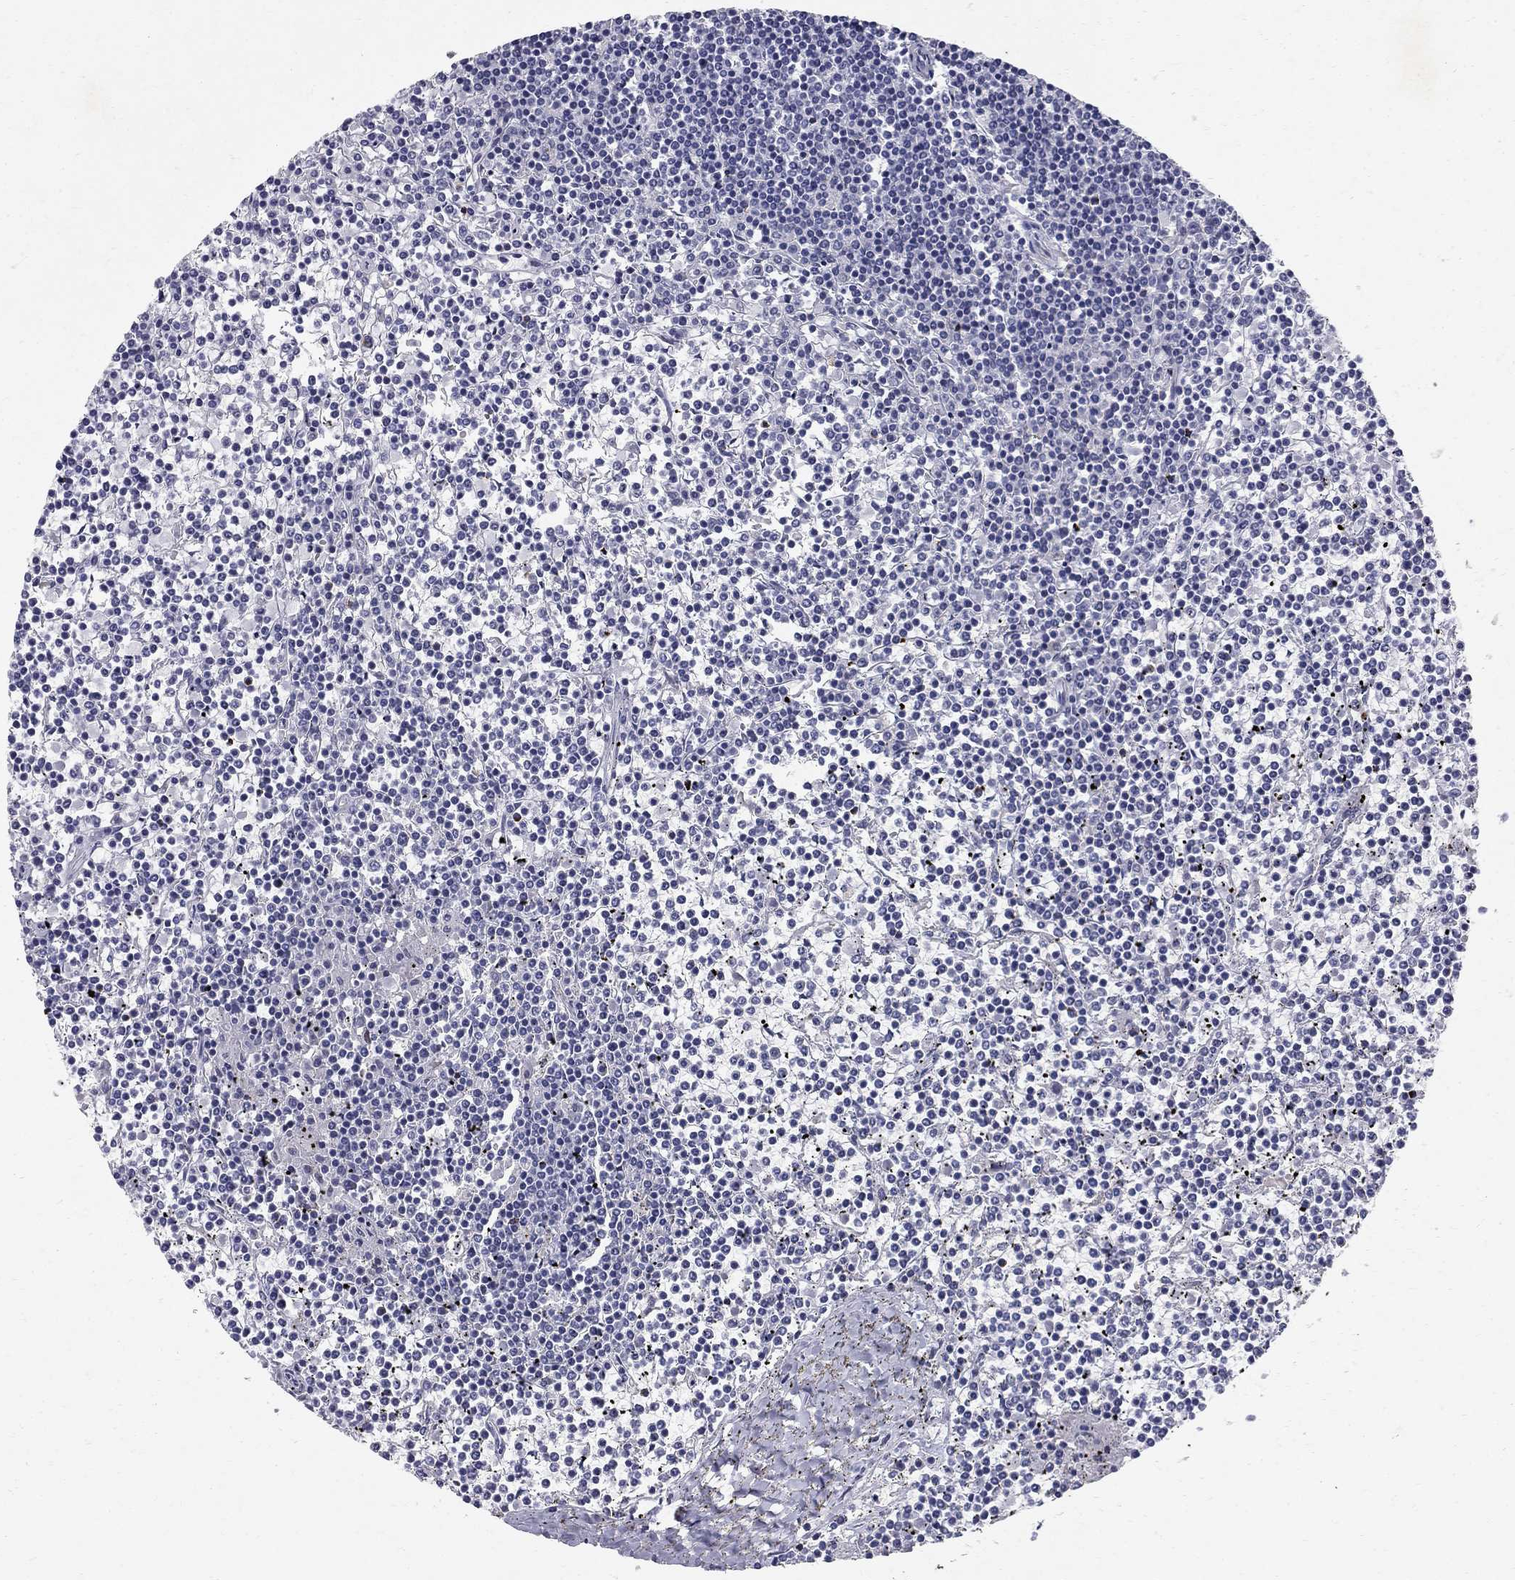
{"staining": {"intensity": "negative", "quantity": "none", "location": "none"}, "tissue": "lymphoma", "cell_type": "Tumor cells", "image_type": "cancer", "snomed": [{"axis": "morphology", "description": "Malignant lymphoma, non-Hodgkin's type, Low grade"}, {"axis": "topography", "description": "Spleen"}], "caption": "Histopathology image shows no significant protein positivity in tumor cells of malignant lymphoma, non-Hodgkin's type (low-grade).", "gene": "CLIC6", "patient": {"sex": "female", "age": 19}}